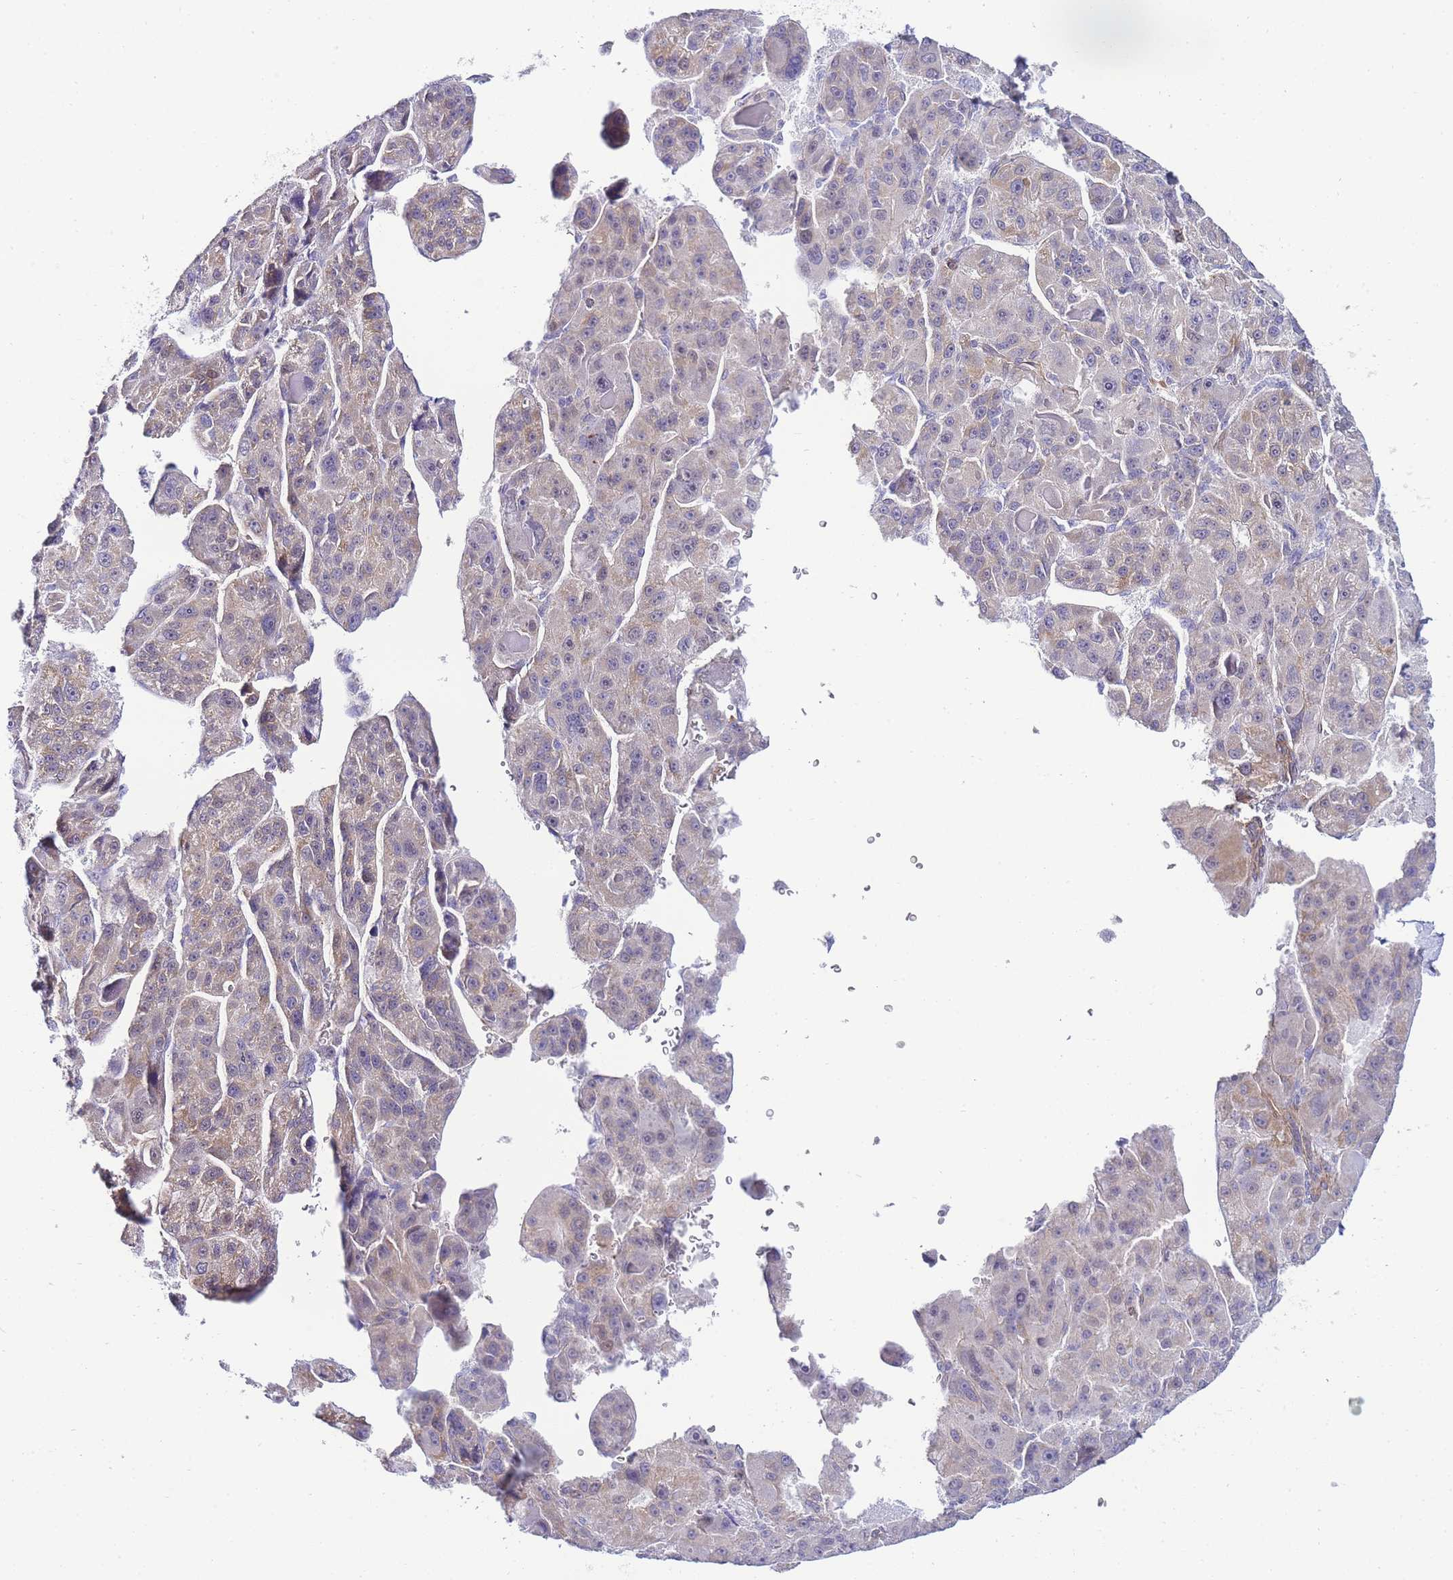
{"staining": {"intensity": "weak", "quantity": "25%-75%", "location": "cytoplasmic/membranous"}, "tissue": "liver cancer", "cell_type": "Tumor cells", "image_type": "cancer", "snomed": [{"axis": "morphology", "description": "Carcinoma, Hepatocellular, NOS"}, {"axis": "topography", "description": "Liver"}], "caption": "Tumor cells display weak cytoplasmic/membranous expression in approximately 25%-75% of cells in liver hepatocellular carcinoma.", "gene": "PDCD7", "patient": {"sex": "male", "age": 76}}